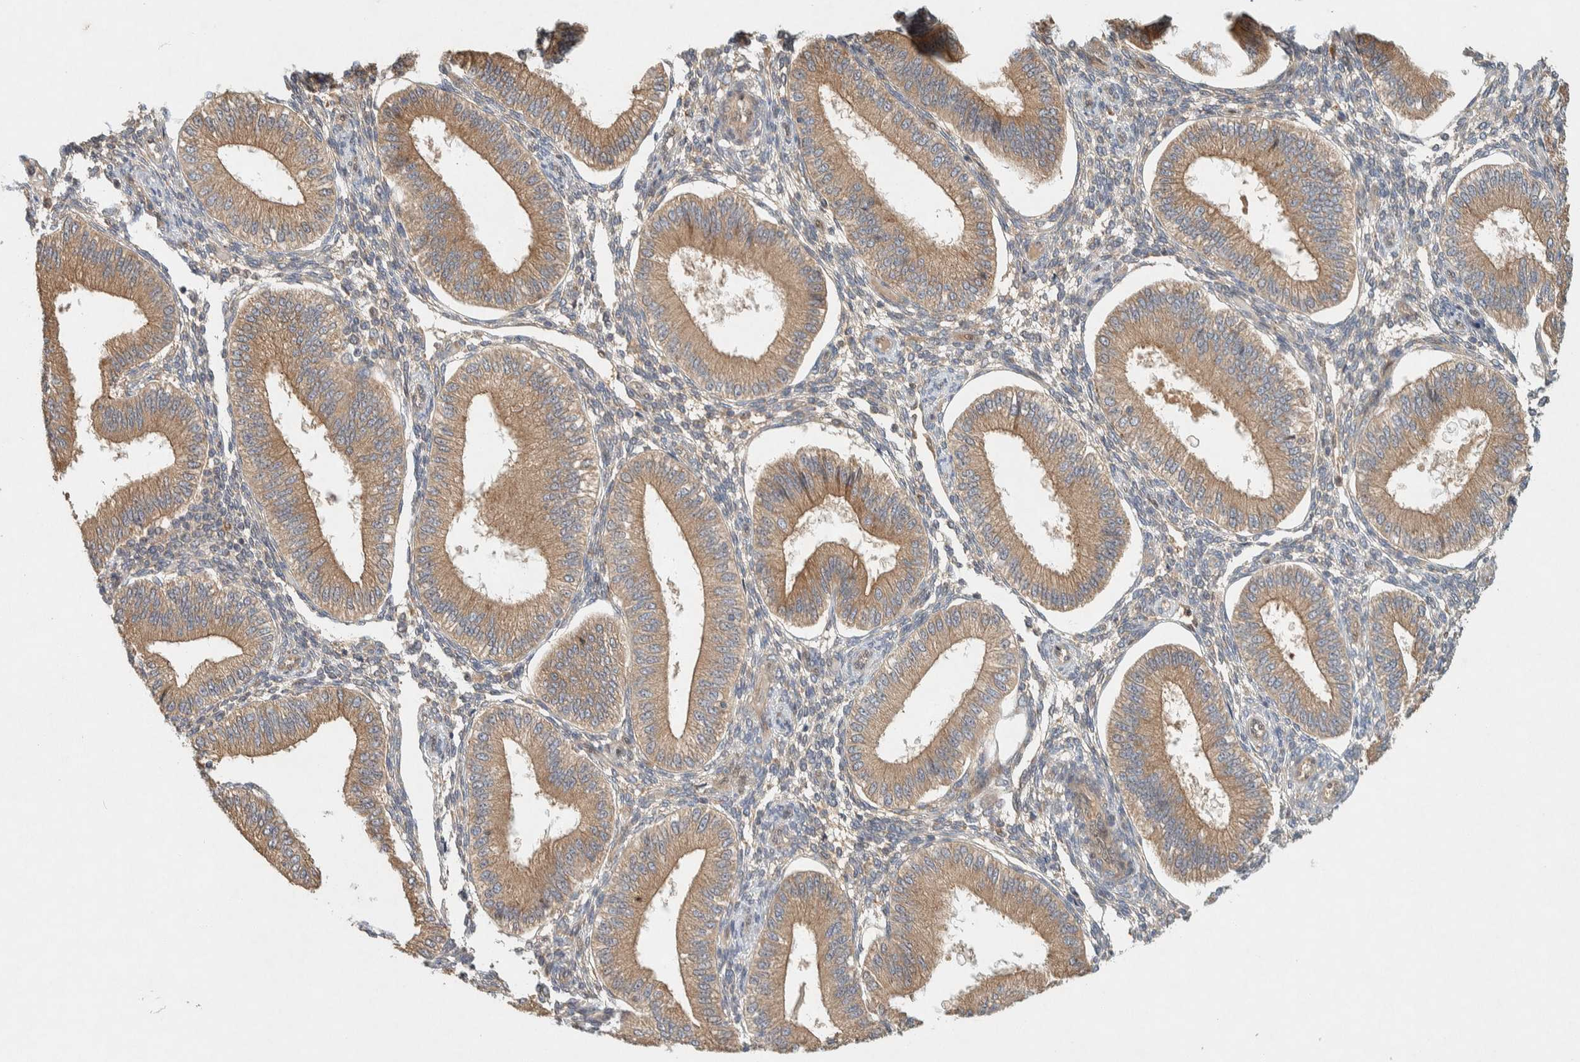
{"staining": {"intensity": "weak", "quantity": "25%-75%", "location": "cytoplasmic/membranous"}, "tissue": "endometrium", "cell_type": "Cells in endometrial stroma", "image_type": "normal", "snomed": [{"axis": "morphology", "description": "Normal tissue, NOS"}, {"axis": "topography", "description": "Endometrium"}], "caption": "IHC (DAB (3,3'-diaminobenzidine)) staining of normal endometrium demonstrates weak cytoplasmic/membranous protein positivity in about 25%-75% of cells in endometrial stroma. The protein is shown in brown color, while the nuclei are stained blue.", "gene": "PXK", "patient": {"sex": "female", "age": 39}}